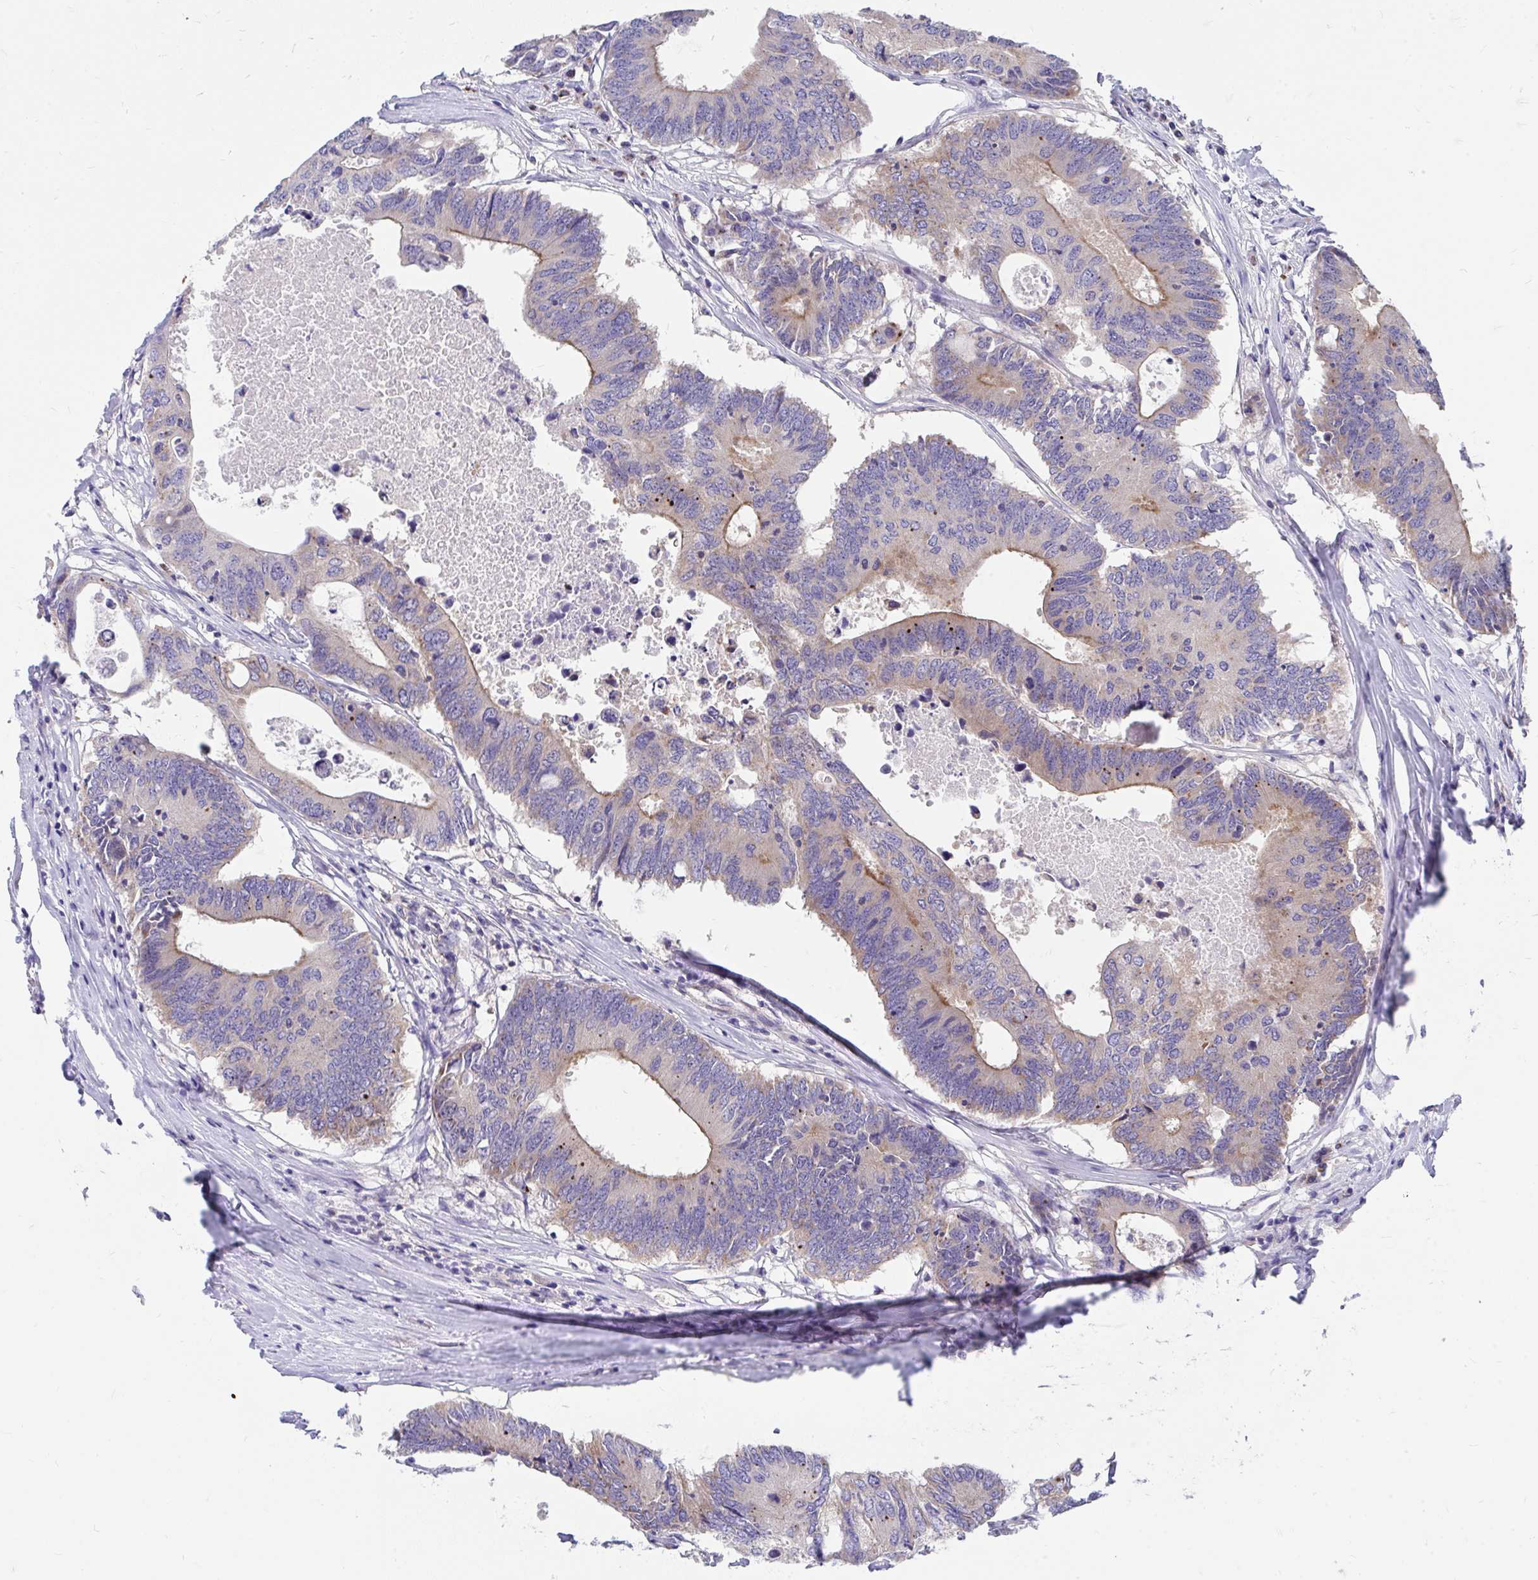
{"staining": {"intensity": "moderate", "quantity": ">75%", "location": "cytoplasmic/membranous"}, "tissue": "colorectal cancer", "cell_type": "Tumor cells", "image_type": "cancer", "snomed": [{"axis": "morphology", "description": "Adenocarcinoma, NOS"}, {"axis": "topography", "description": "Colon"}], "caption": "Immunohistochemical staining of colorectal cancer (adenocarcinoma) shows moderate cytoplasmic/membranous protein staining in about >75% of tumor cells.", "gene": "FHIP1B", "patient": {"sex": "male", "age": 71}}